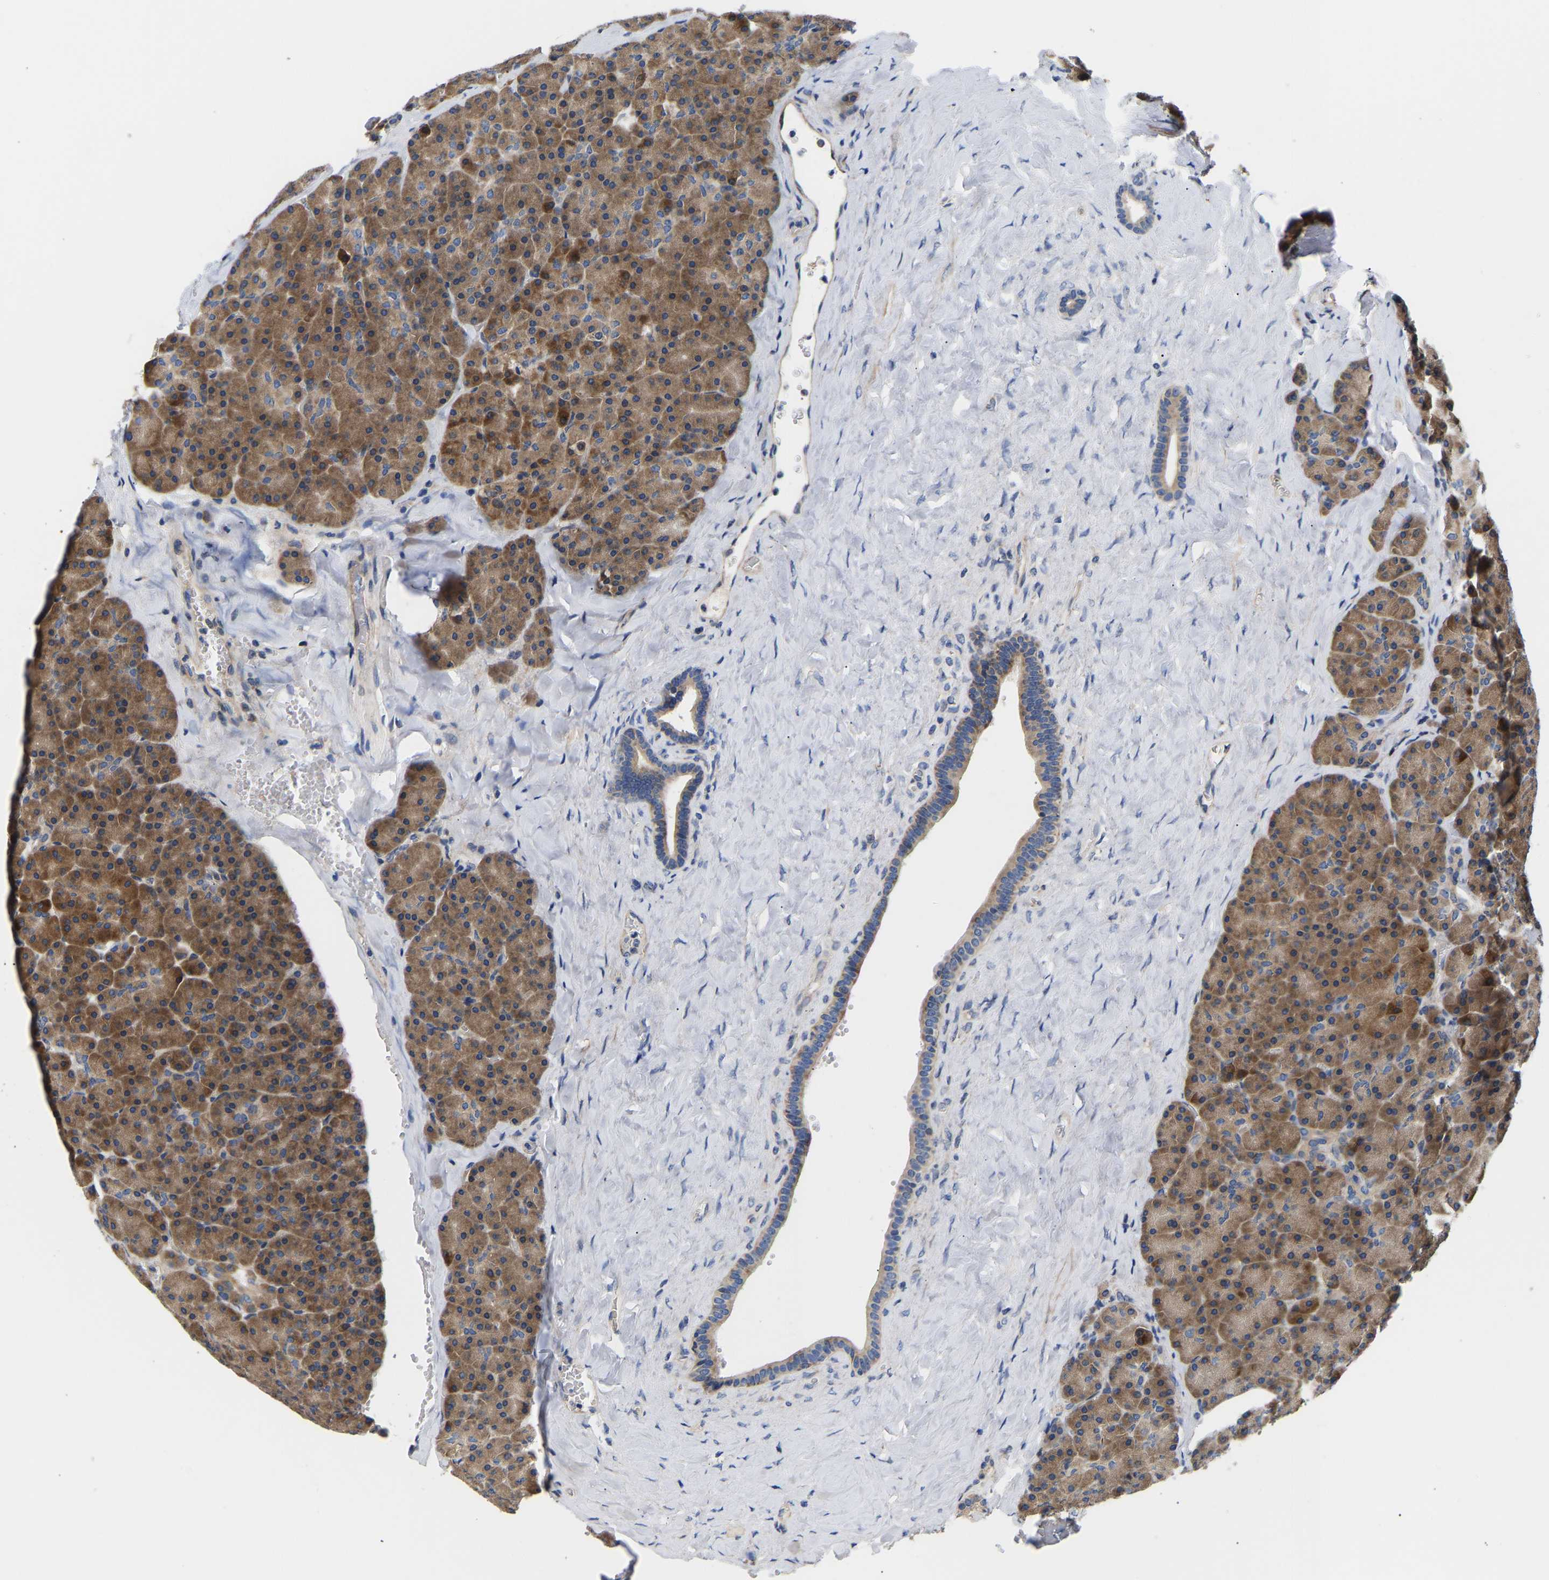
{"staining": {"intensity": "moderate", "quantity": ">75%", "location": "cytoplasmic/membranous"}, "tissue": "pancreas", "cell_type": "Exocrine glandular cells", "image_type": "normal", "snomed": [{"axis": "morphology", "description": "Normal tissue, NOS"}, {"axis": "morphology", "description": "Carcinoid, malignant, NOS"}, {"axis": "topography", "description": "Pancreas"}], "caption": "The immunohistochemical stain shows moderate cytoplasmic/membranous positivity in exocrine glandular cells of benign pancreas. The protein of interest is shown in brown color, while the nuclei are stained blue.", "gene": "AIMP2", "patient": {"sex": "female", "age": 35}}